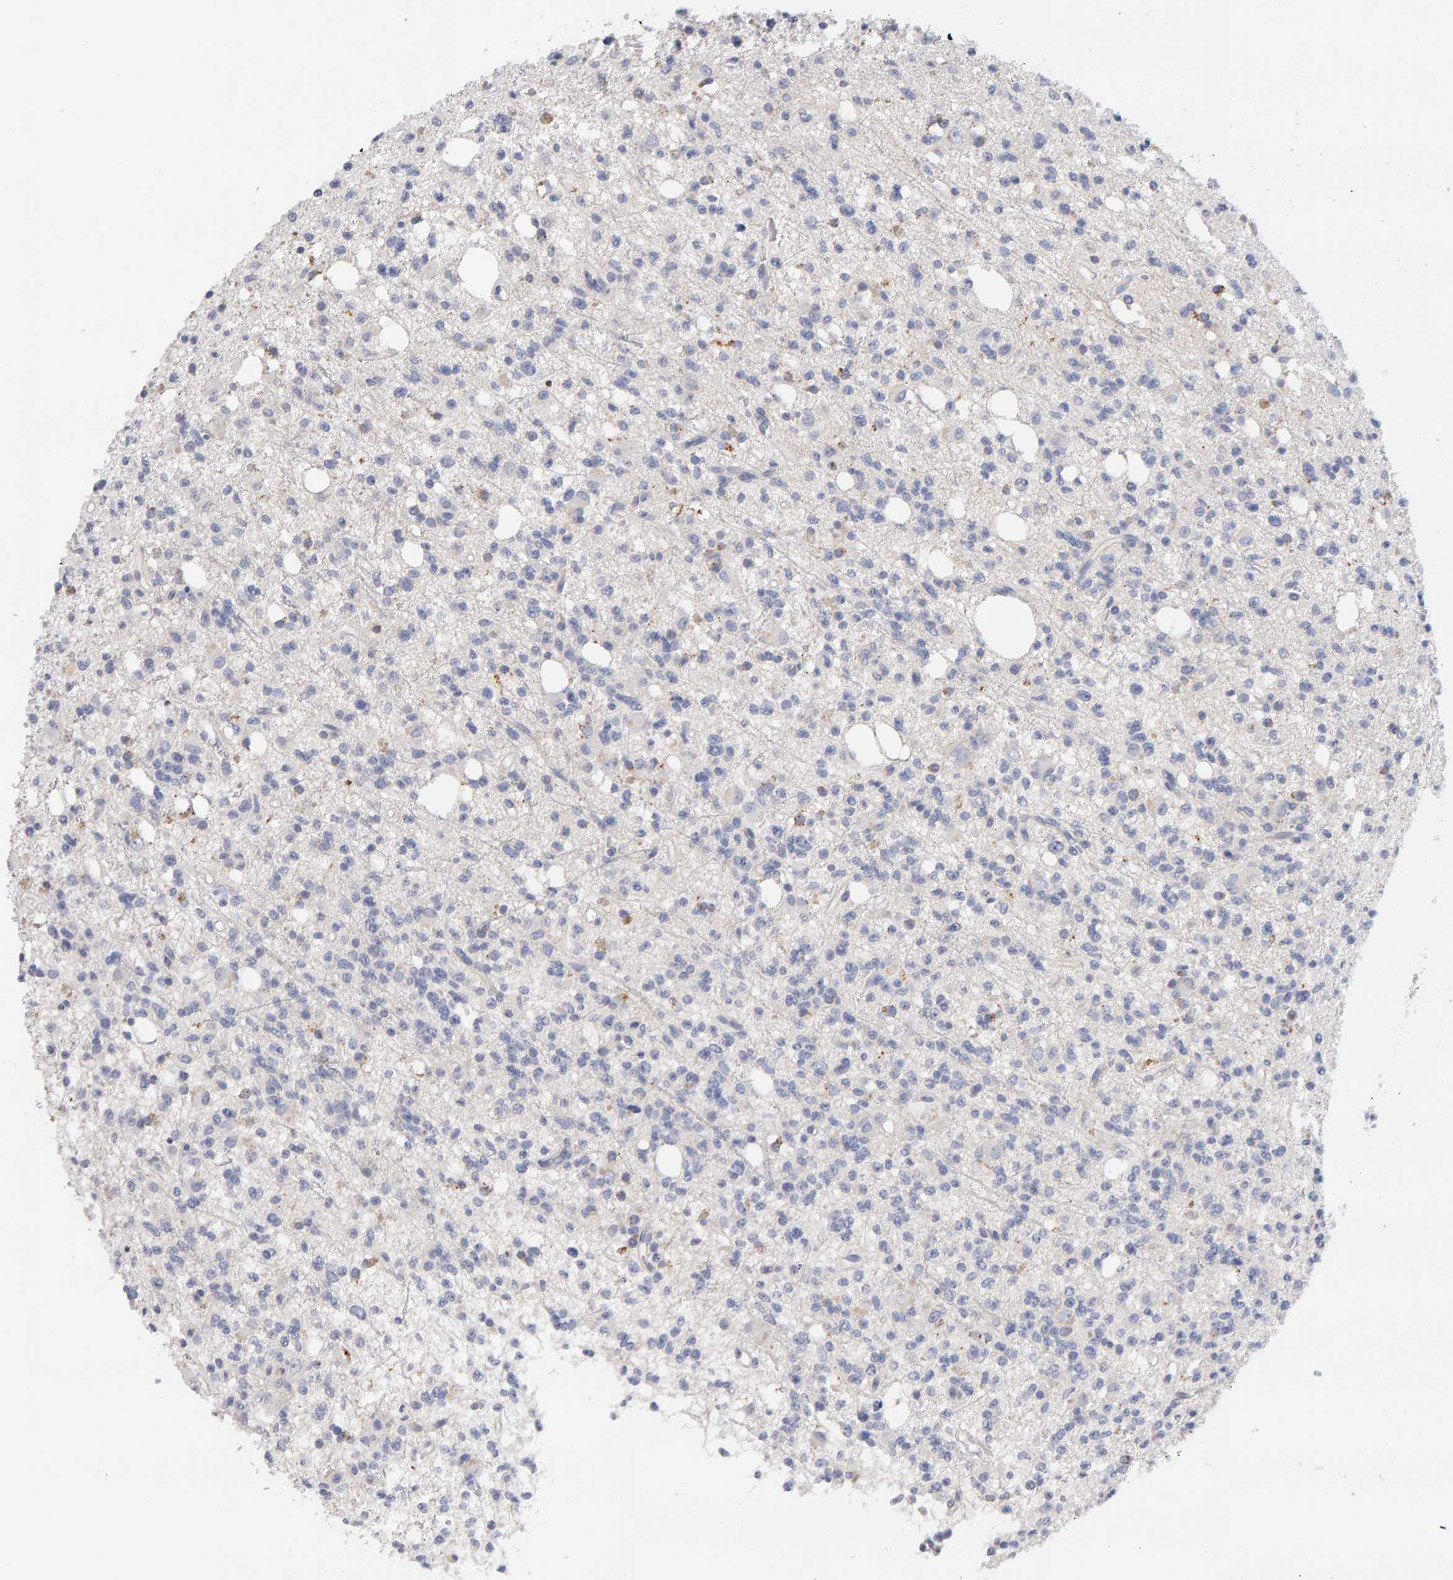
{"staining": {"intensity": "weak", "quantity": "<25%", "location": "cytoplasmic/membranous"}, "tissue": "glioma", "cell_type": "Tumor cells", "image_type": "cancer", "snomed": [{"axis": "morphology", "description": "Glioma, malignant, High grade"}, {"axis": "topography", "description": "Brain"}], "caption": "This image is of glioma stained with immunohistochemistry (IHC) to label a protein in brown with the nuclei are counter-stained blue. There is no expression in tumor cells.", "gene": "METRNL", "patient": {"sex": "female", "age": 62}}